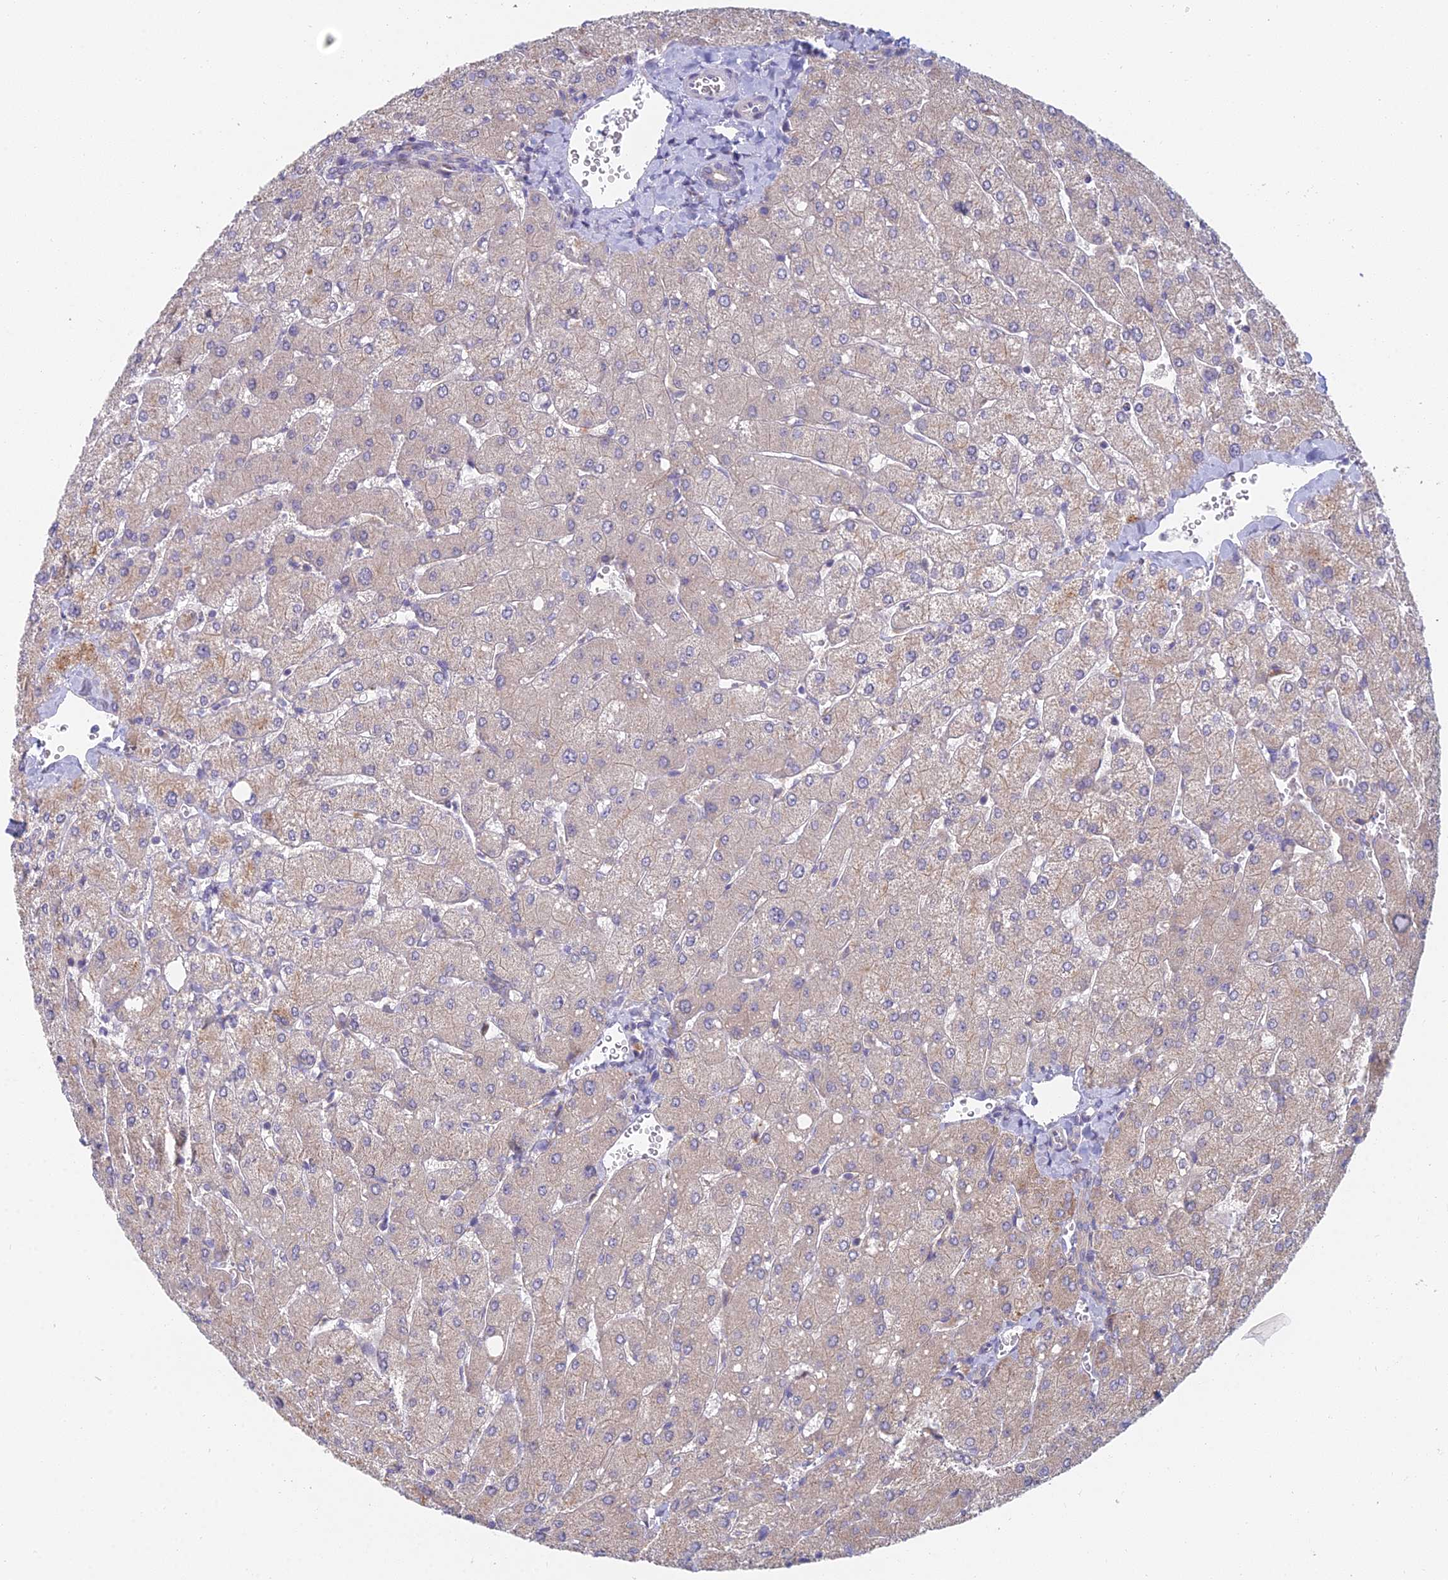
{"staining": {"intensity": "negative", "quantity": "none", "location": "none"}, "tissue": "liver", "cell_type": "Cholangiocytes", "image_type": "normal", "snomed": [{"axis": "morphology", "description": "Normal tissue, NOS"}, {"axis": "topography", "description": "Liver"}], "caption": "Cholangiocytes show no significant protein expression in normal liver. (Brightfield microscopy of DAB IHC at high magnification).", "gene": "METTL26", "patient": {"sex": "male", "age": 55}}